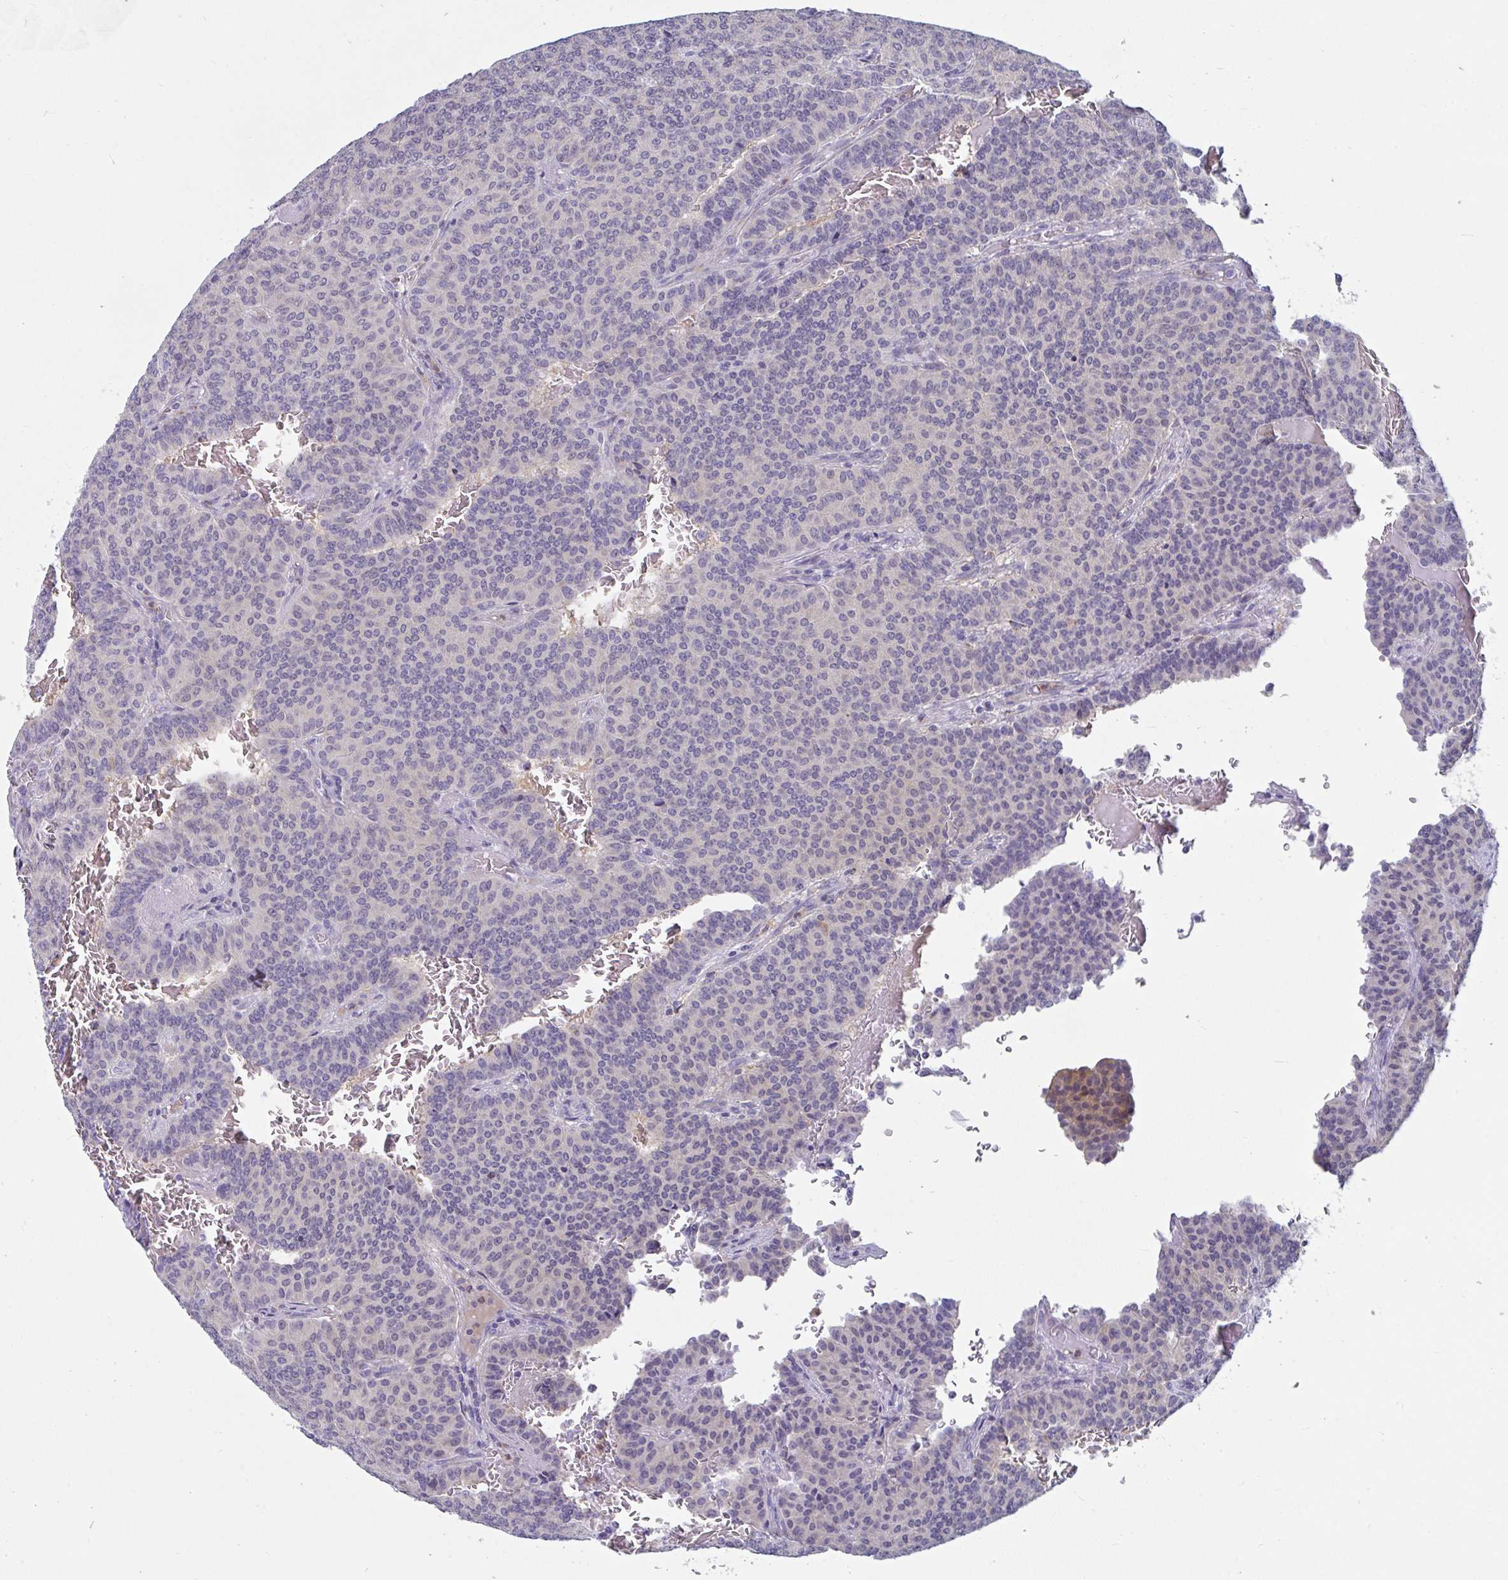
{"staining": {"intensity": "negative", "quantity": "none", "location": "none"}, "tissue": "carcinoid", "cell_type": "Tumor cells", "image_type": "cancer", "snomed": [{"axis": "morphology", "description": "Carcinoid, malignant, NOS"}, {"axis": "topography", "description": "Lung"}], "caption": "This photomicrograph is of carcinoid (malignant) stained with IHC to label a protein in brown with the nuclei are counter-stained blue. There is no staining in tumor cells. (DAB (3,3'-diaminobenzidine) immunohistochemistry (IHC), high magnification).", "gene": "MGAM2", "patient": {"sex": "male", "age": 61}}